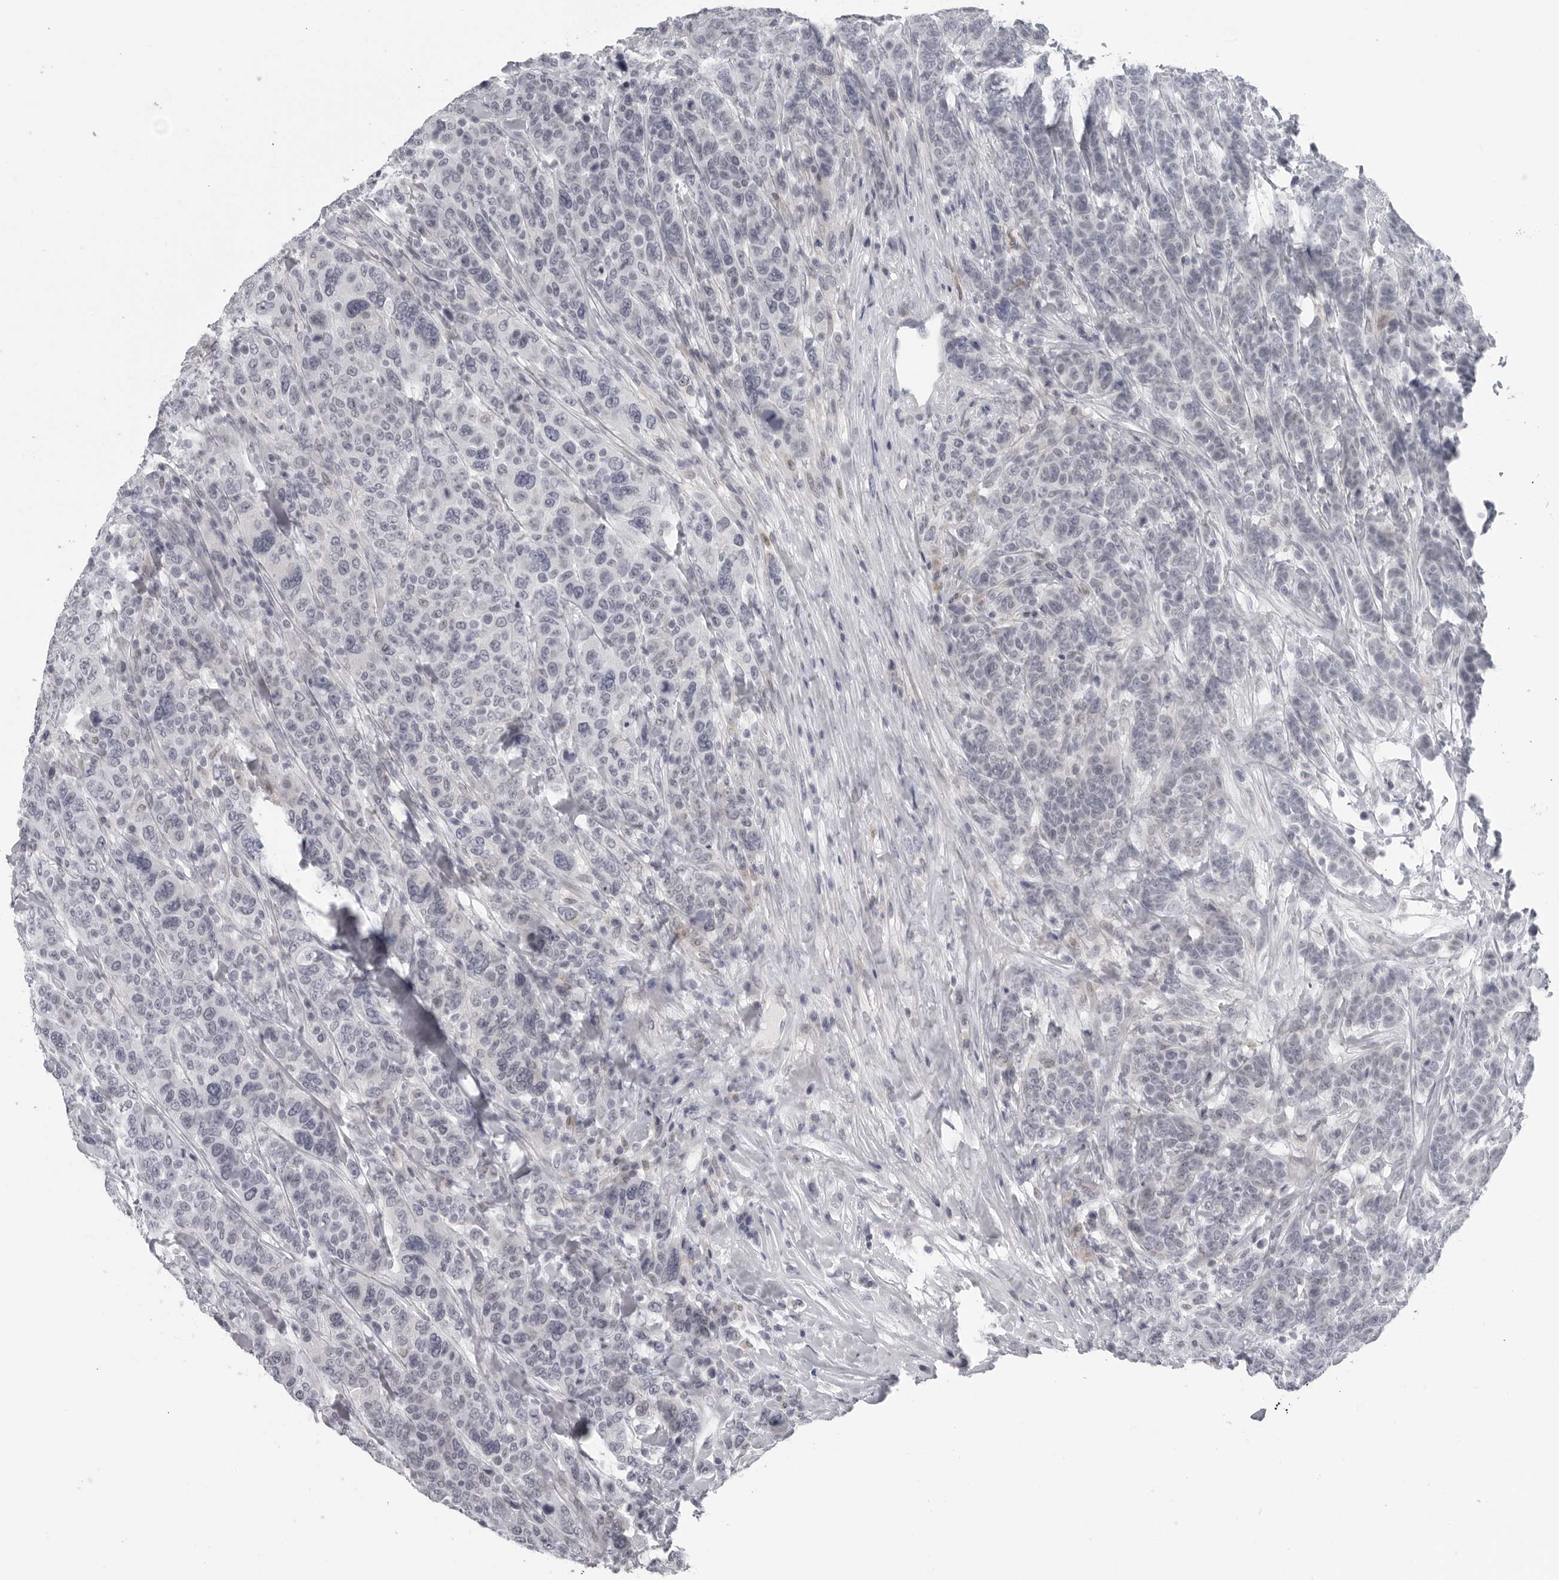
{"staining": {"intensity": "negative", "quantity": "none", "location": "none"}, "tissue": "breast cancer", "cell_type": "Tumor cells", "image_type": "cancer", "snomed": [{"axis": "morphology", "description": "Duct carcinoma"}, {"axis": "topography", "description": "Breast"}], "caption": "Image shows no protein positivity in tumor cells of breast cancer (intraductal carcinoma) tissue. Nuclei are stained in blue.", "gene": "OPLAH", "patient": {"sex": "female", "age": 37}}